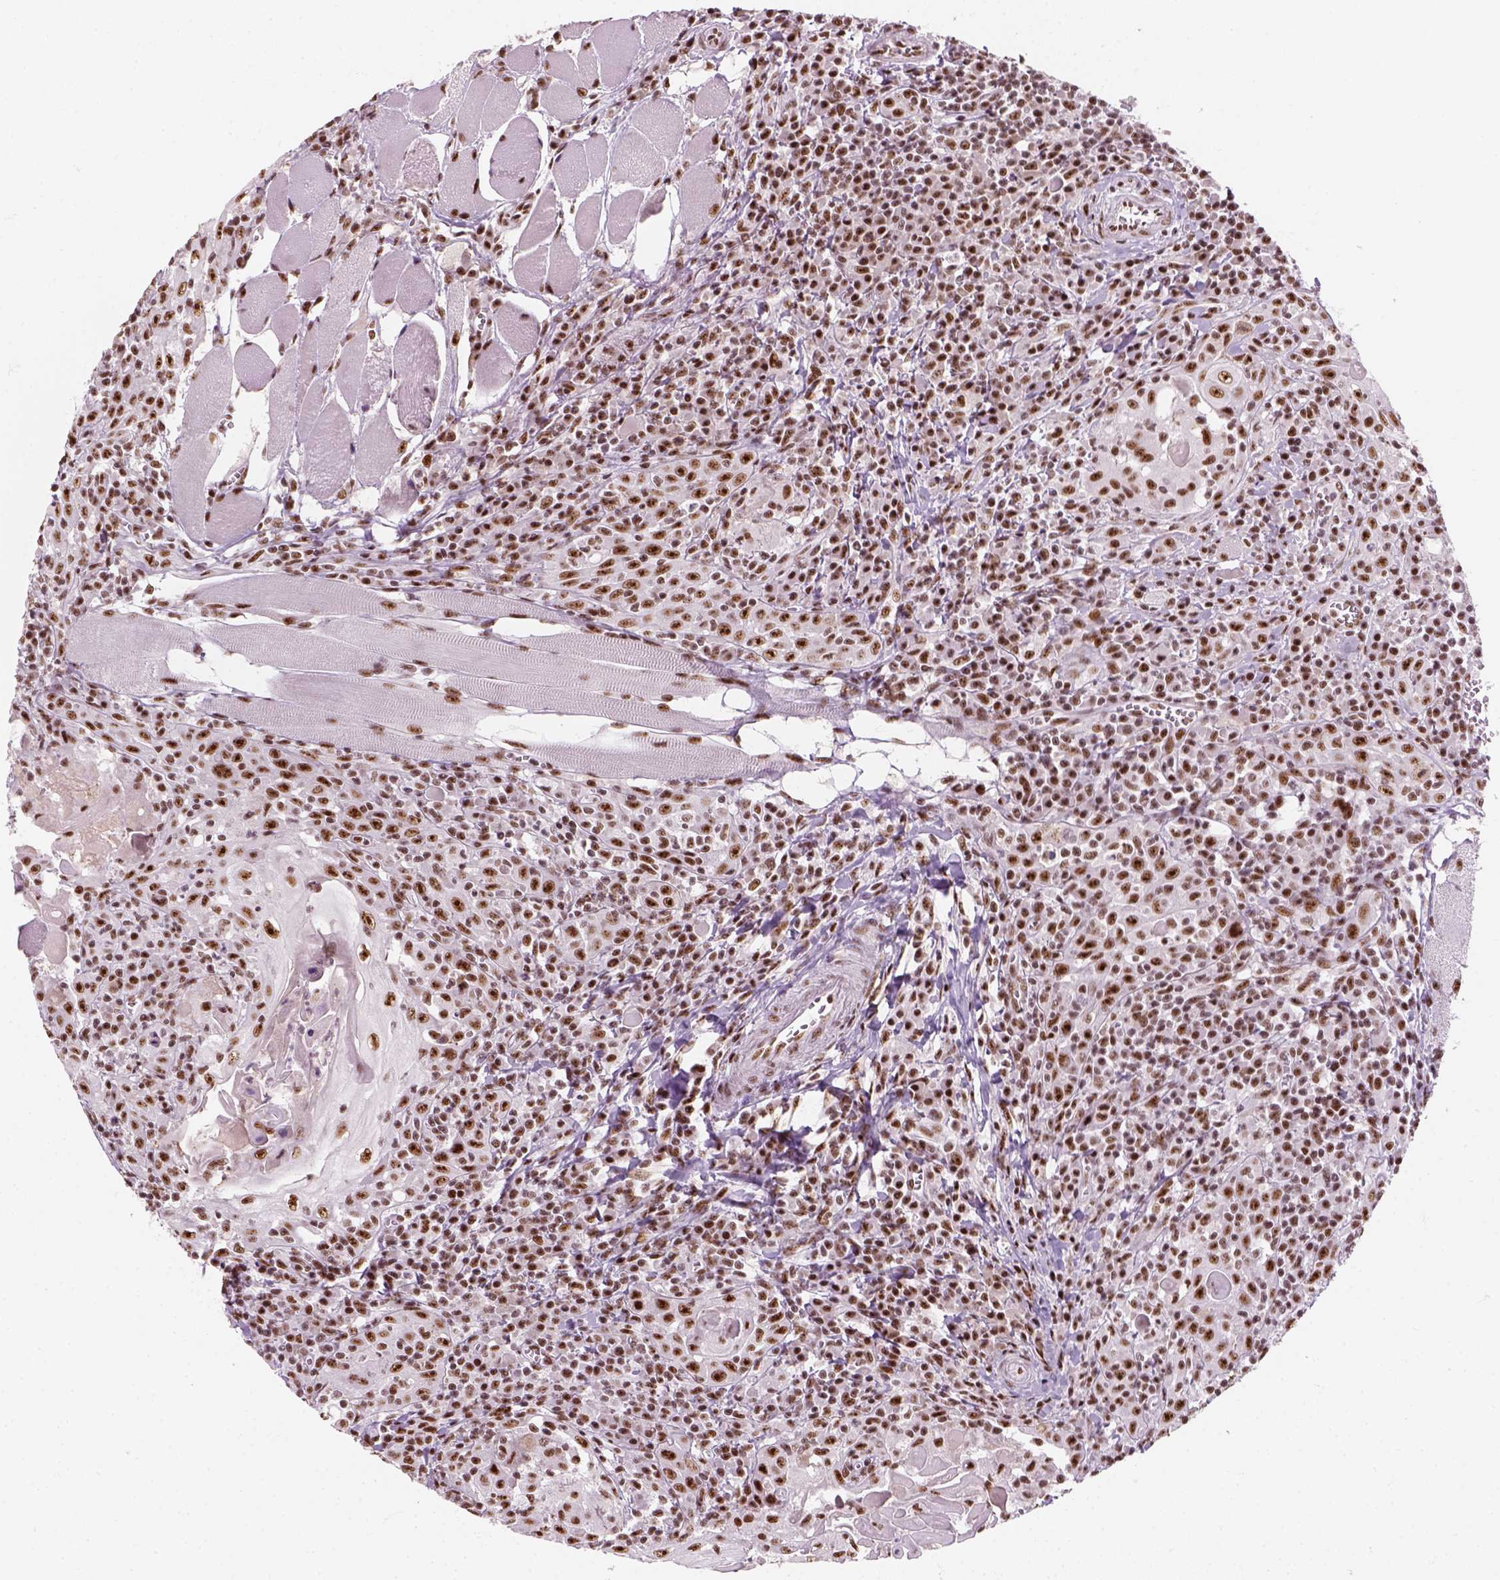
{"staining": {"intensity": "strong", "quantity": ">75%", "location": "nuclear"}, "tissue": "head and neck cancer", "cell_type": "Tumor cells", "image_type": "cancer", "snomed": [{"axis": "morphology", "description": "Squamous cell carcinoma, NOS"}, {"axis": "topography", "description": "Head-Neck"}], "caption": "Immunohistochemical staining of head and neck cancer reveals strong nuclear protein staining in approximately >75% of tumor cells.", "gene": "GTF2F1", "patient": {"sex": "male", "age": 52}}